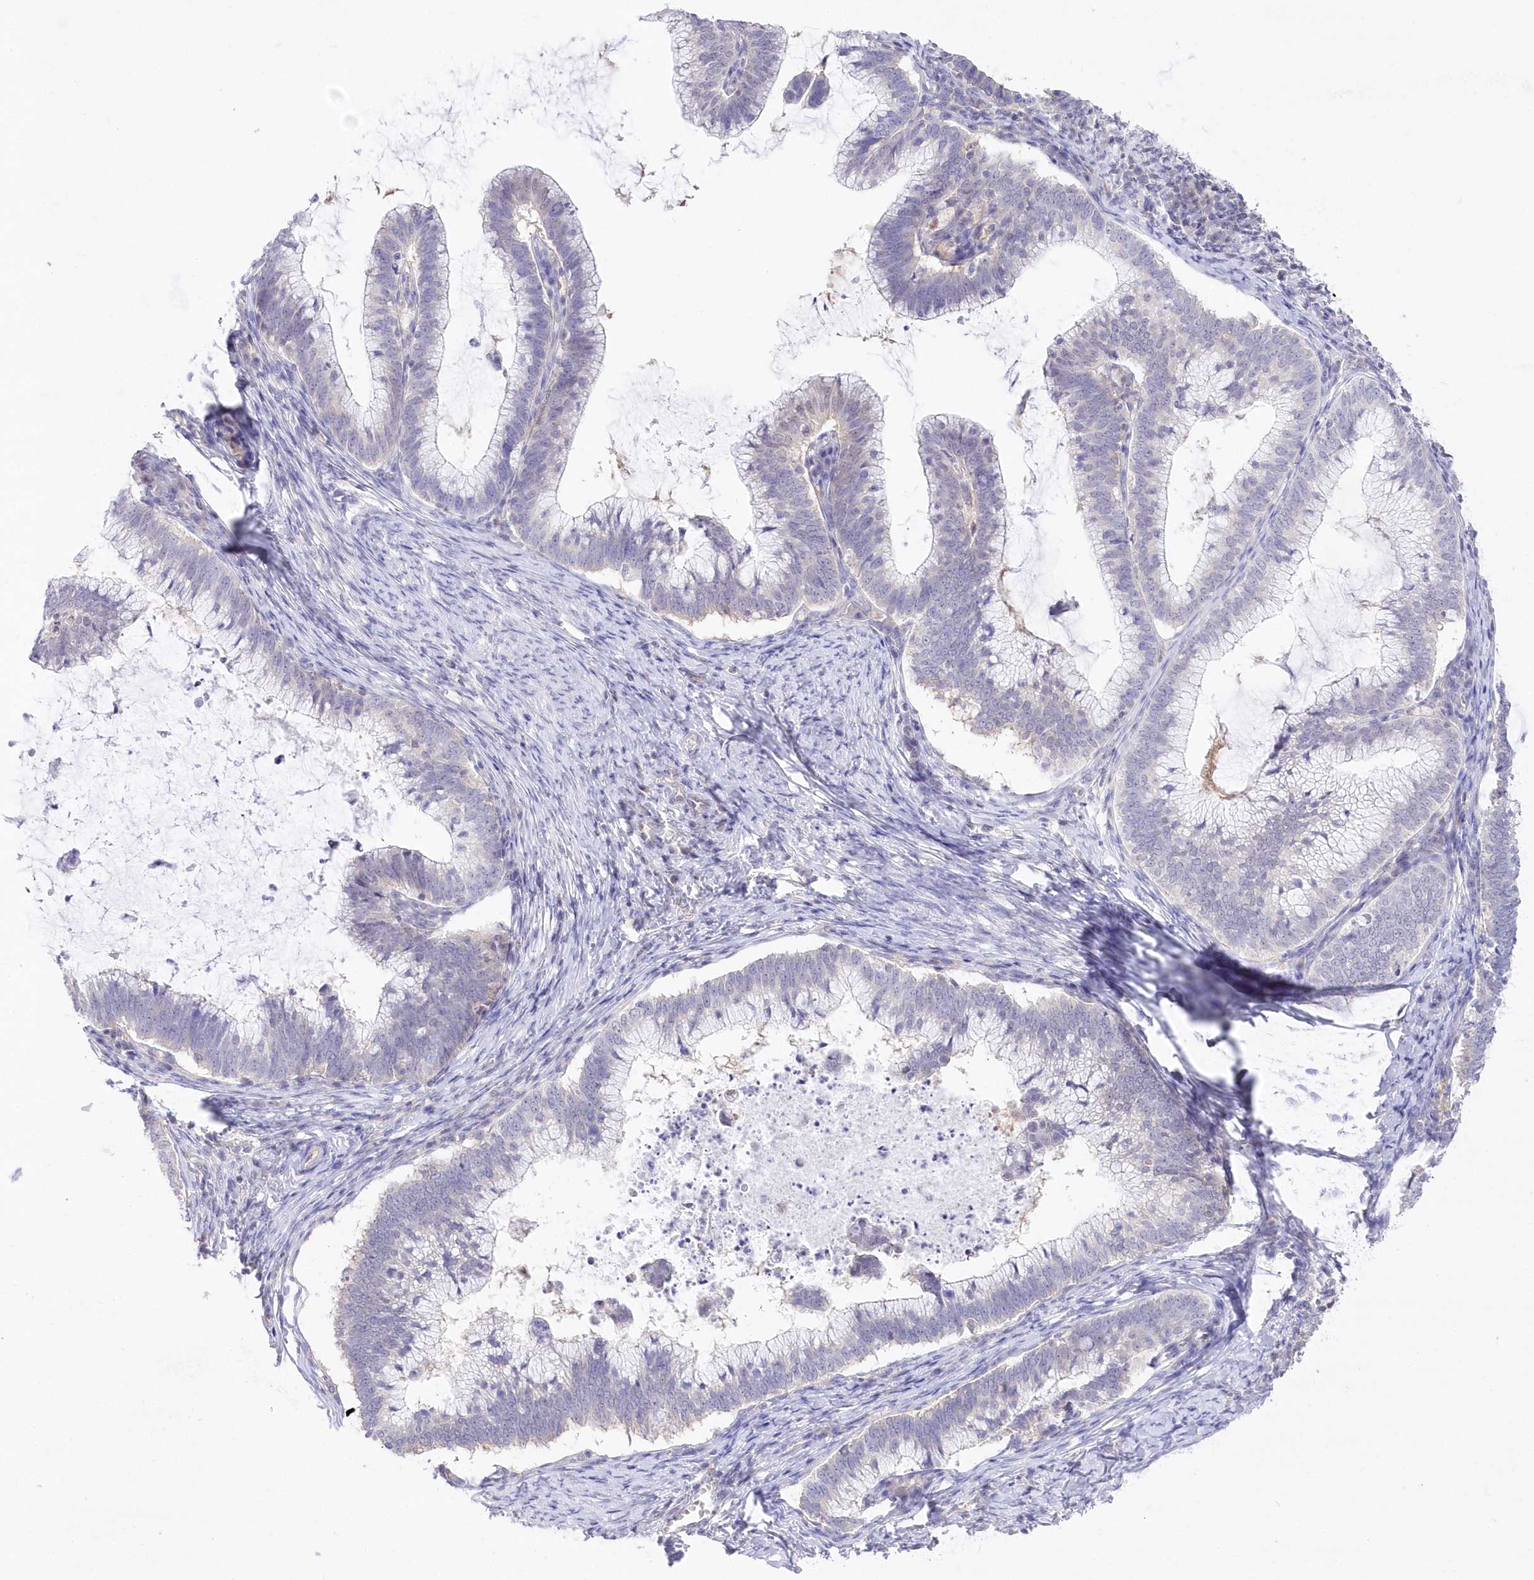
{"staining": {"intensity": "negative", "quantity": "none", "location": "none"}, "tissue": "cervical cancer", "cell_type": "Tumor cells", "image_type": "cancer", "snomed": [{"axis": "morphology", "description": "Adenocarcinoma, NOS"}, {"axis": "topography", "description": "Cervix"}], "caption": "Tumor cells show no significant protein expression in cervical cancer.", "gene": "UBA6", "patient": {"sex": "female", "age": 36}}